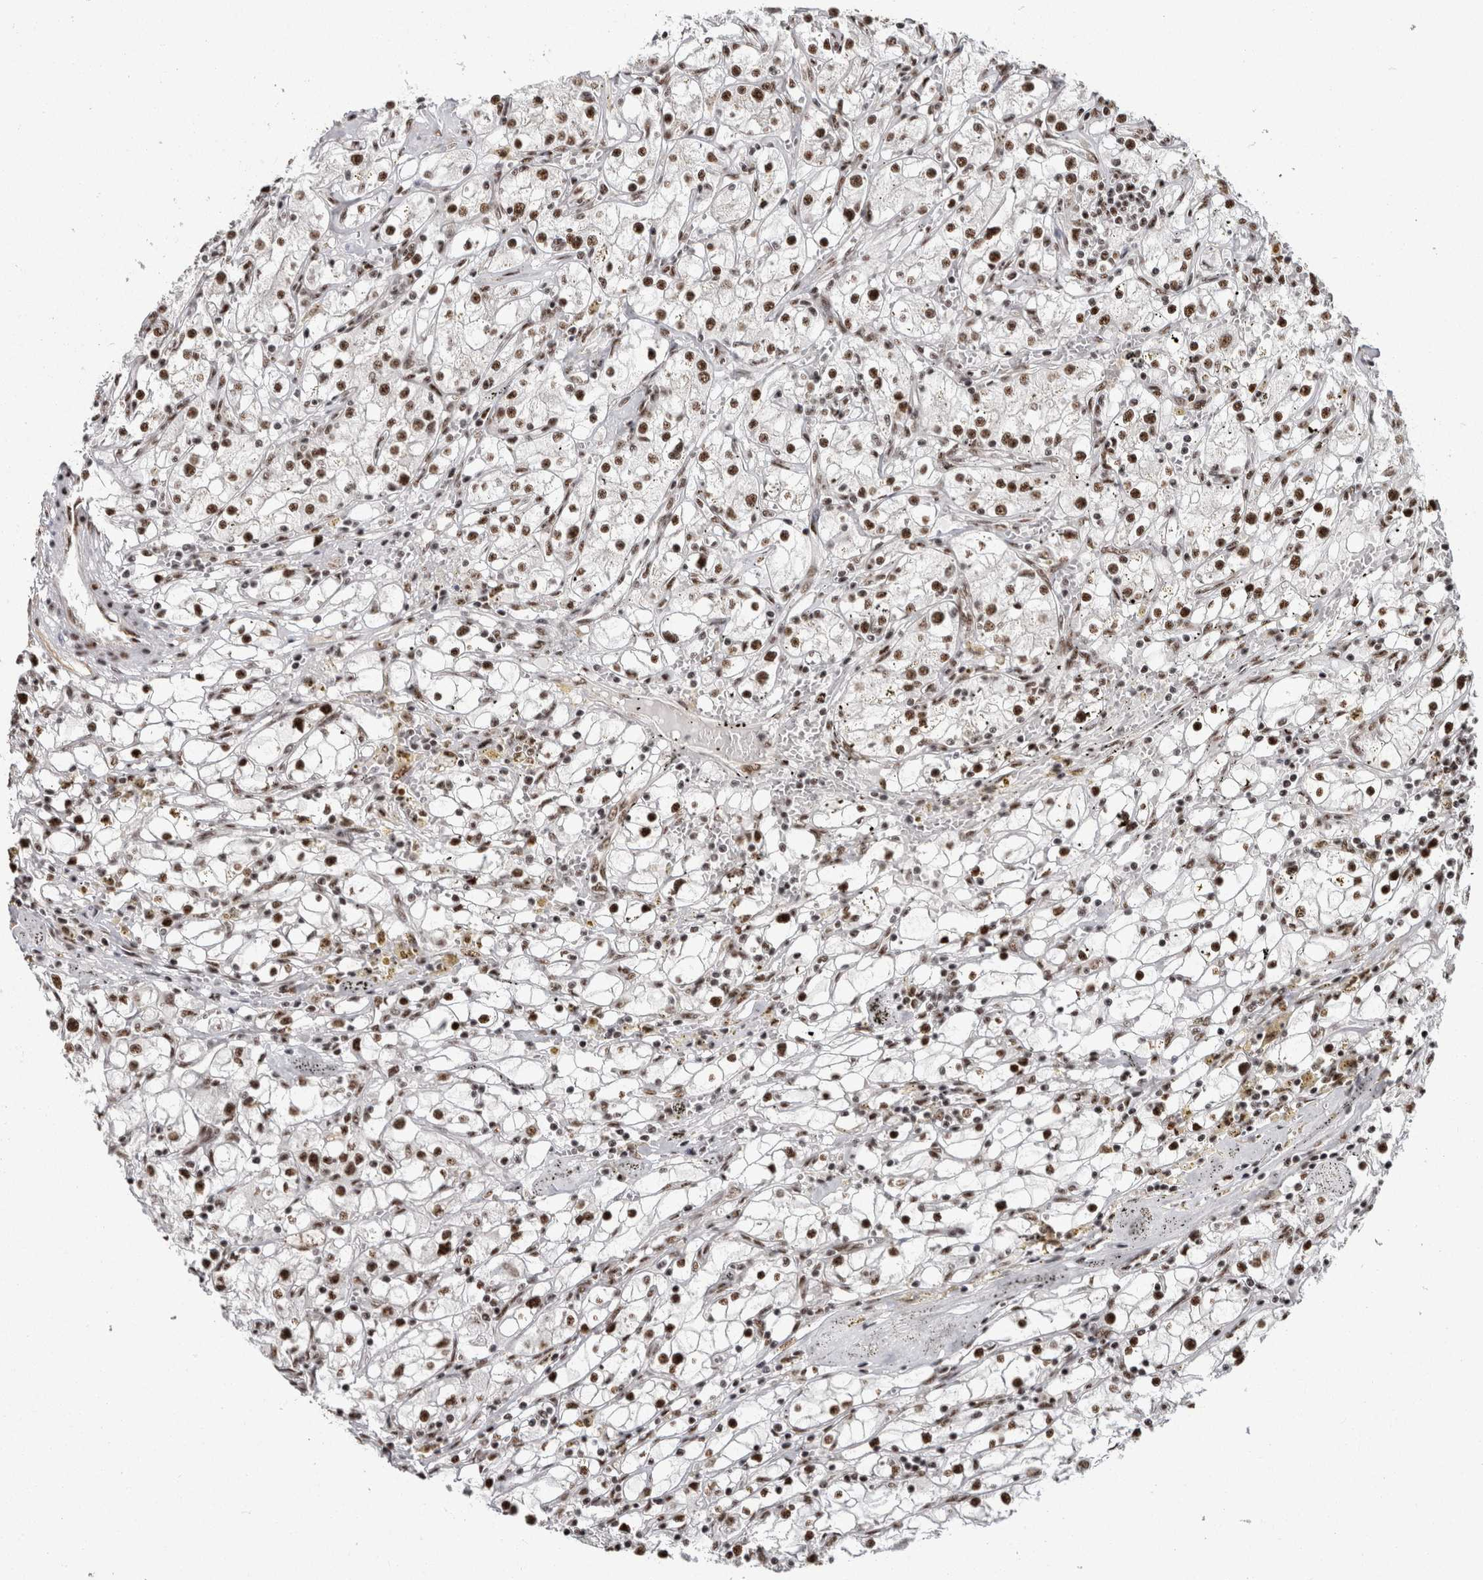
{"staining": {"intensity": "strong", "quantity": ">75%", "location": "nuclear"}, "tissue": "renal cancer", "cell_type": "Tumor cells", "image_type": "cancer", "snomed": [{"axis": "morphology", "description": "Adenocarcinoma, NOS"}, {"axis": "topography", "description": "Kidney"}], "caption": "A histopathology image showing strong nuclear staining in about >75% of tumor cells in renal adenocarcinoma, as visualized by brown immunohistochemical staining.", "gene": "MKNK1", "patient": {"sex": "male", "age": 56}}